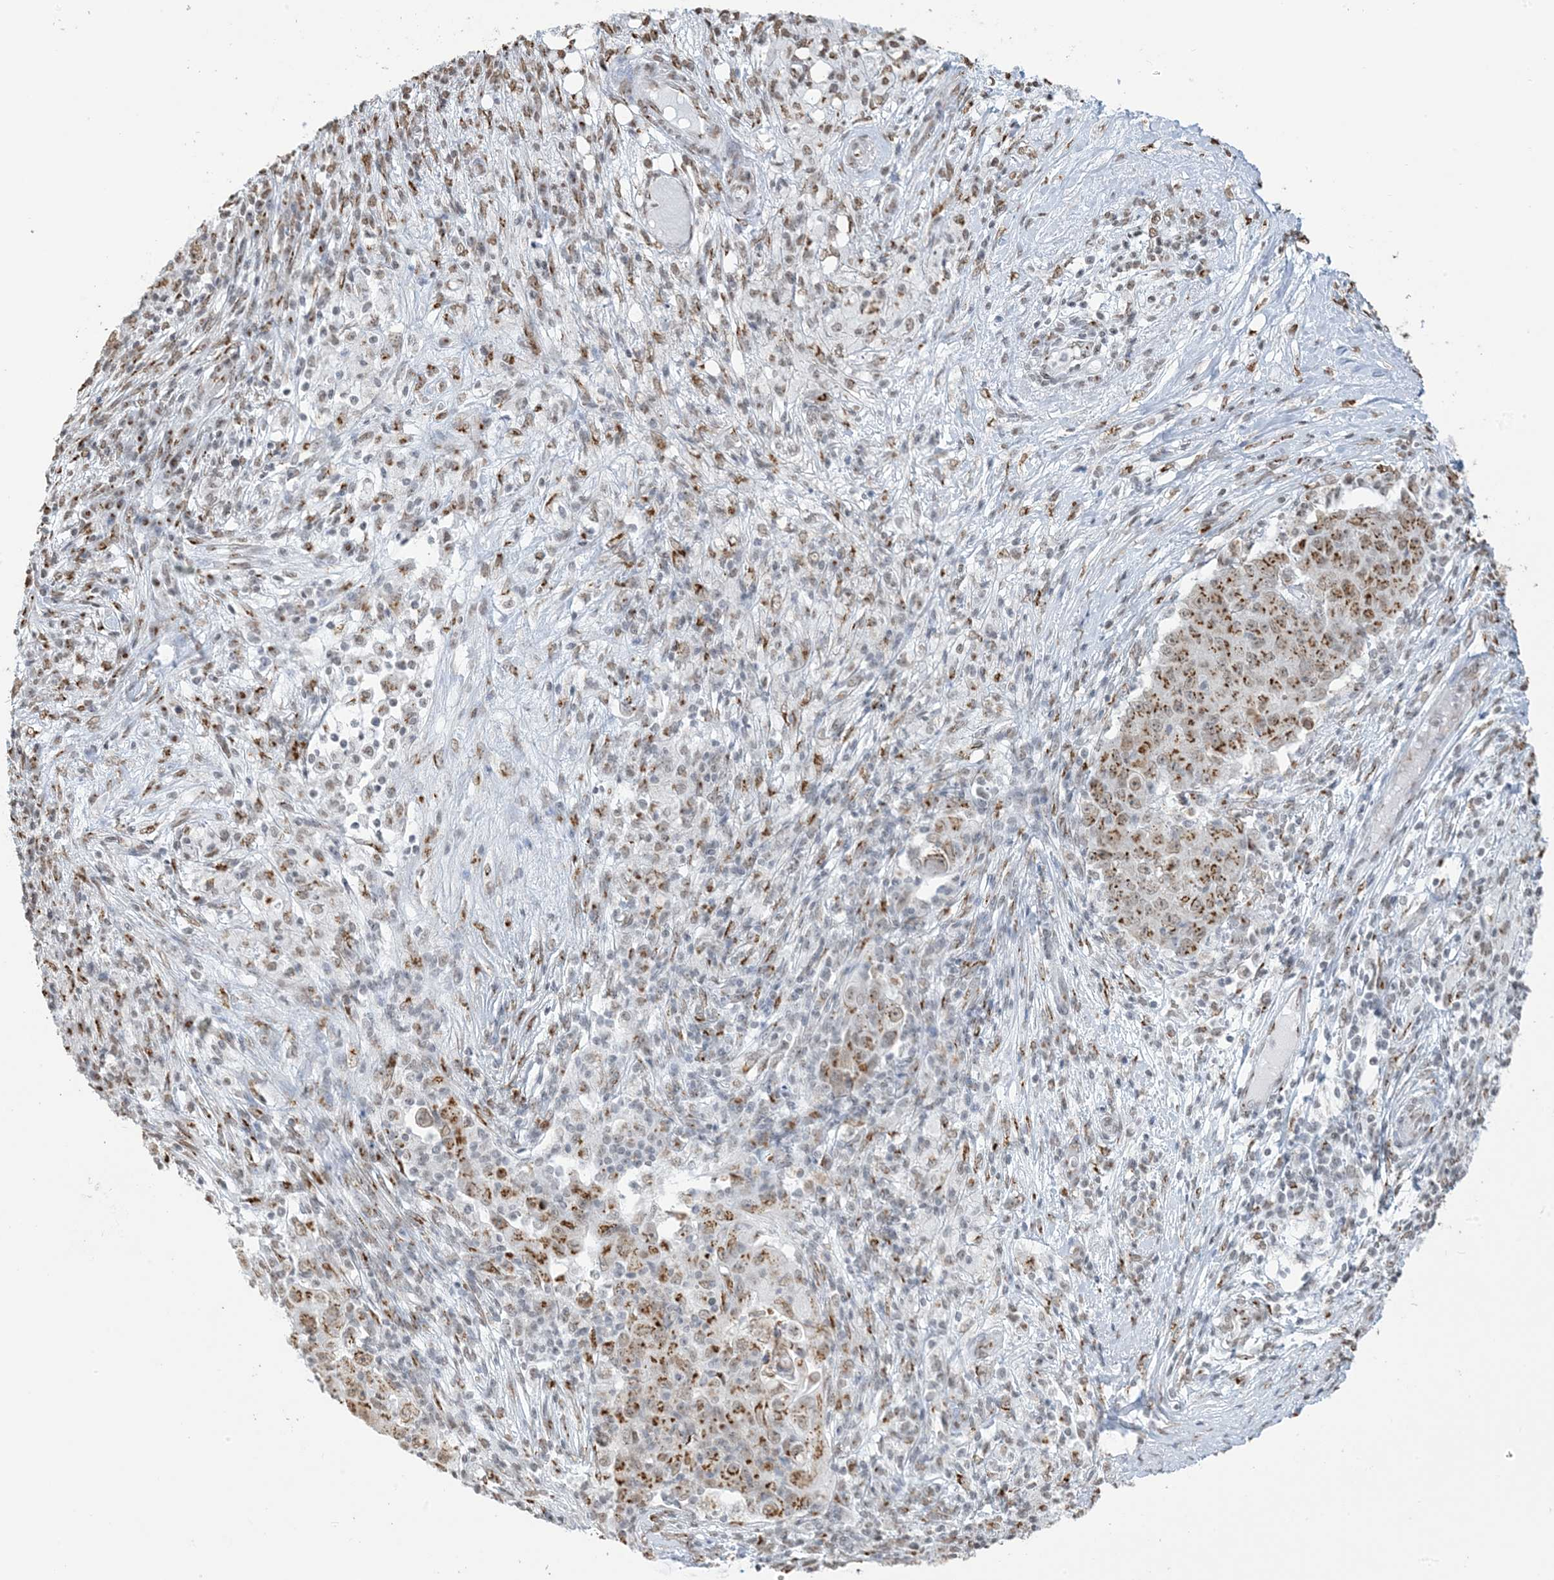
{"staining": {"intensity": "moderate", "quantity": ">75%", "location": "cytoplasmic/membranous,nuclear"}, "tissue": "ovarian cancer", "cell_type": "Tumor cells", "image_type": "cancer", "snomed": [{"axis": "morphology", "description": "Carcinoma, endometroid"}, {"axis": "topography", "description": "Ovary"}], "caption": "DAB (3,3'-diaminobenzidine) immunohistochemical staining of ovarian cancer (endometroid carcinoma) demonstrates moderate cytoplasmic/membranous and nuclear protein expression in approximately >75% of tumor cells.", "gene": "GPR107", "patient": {"sex": "female", "age": 42}}